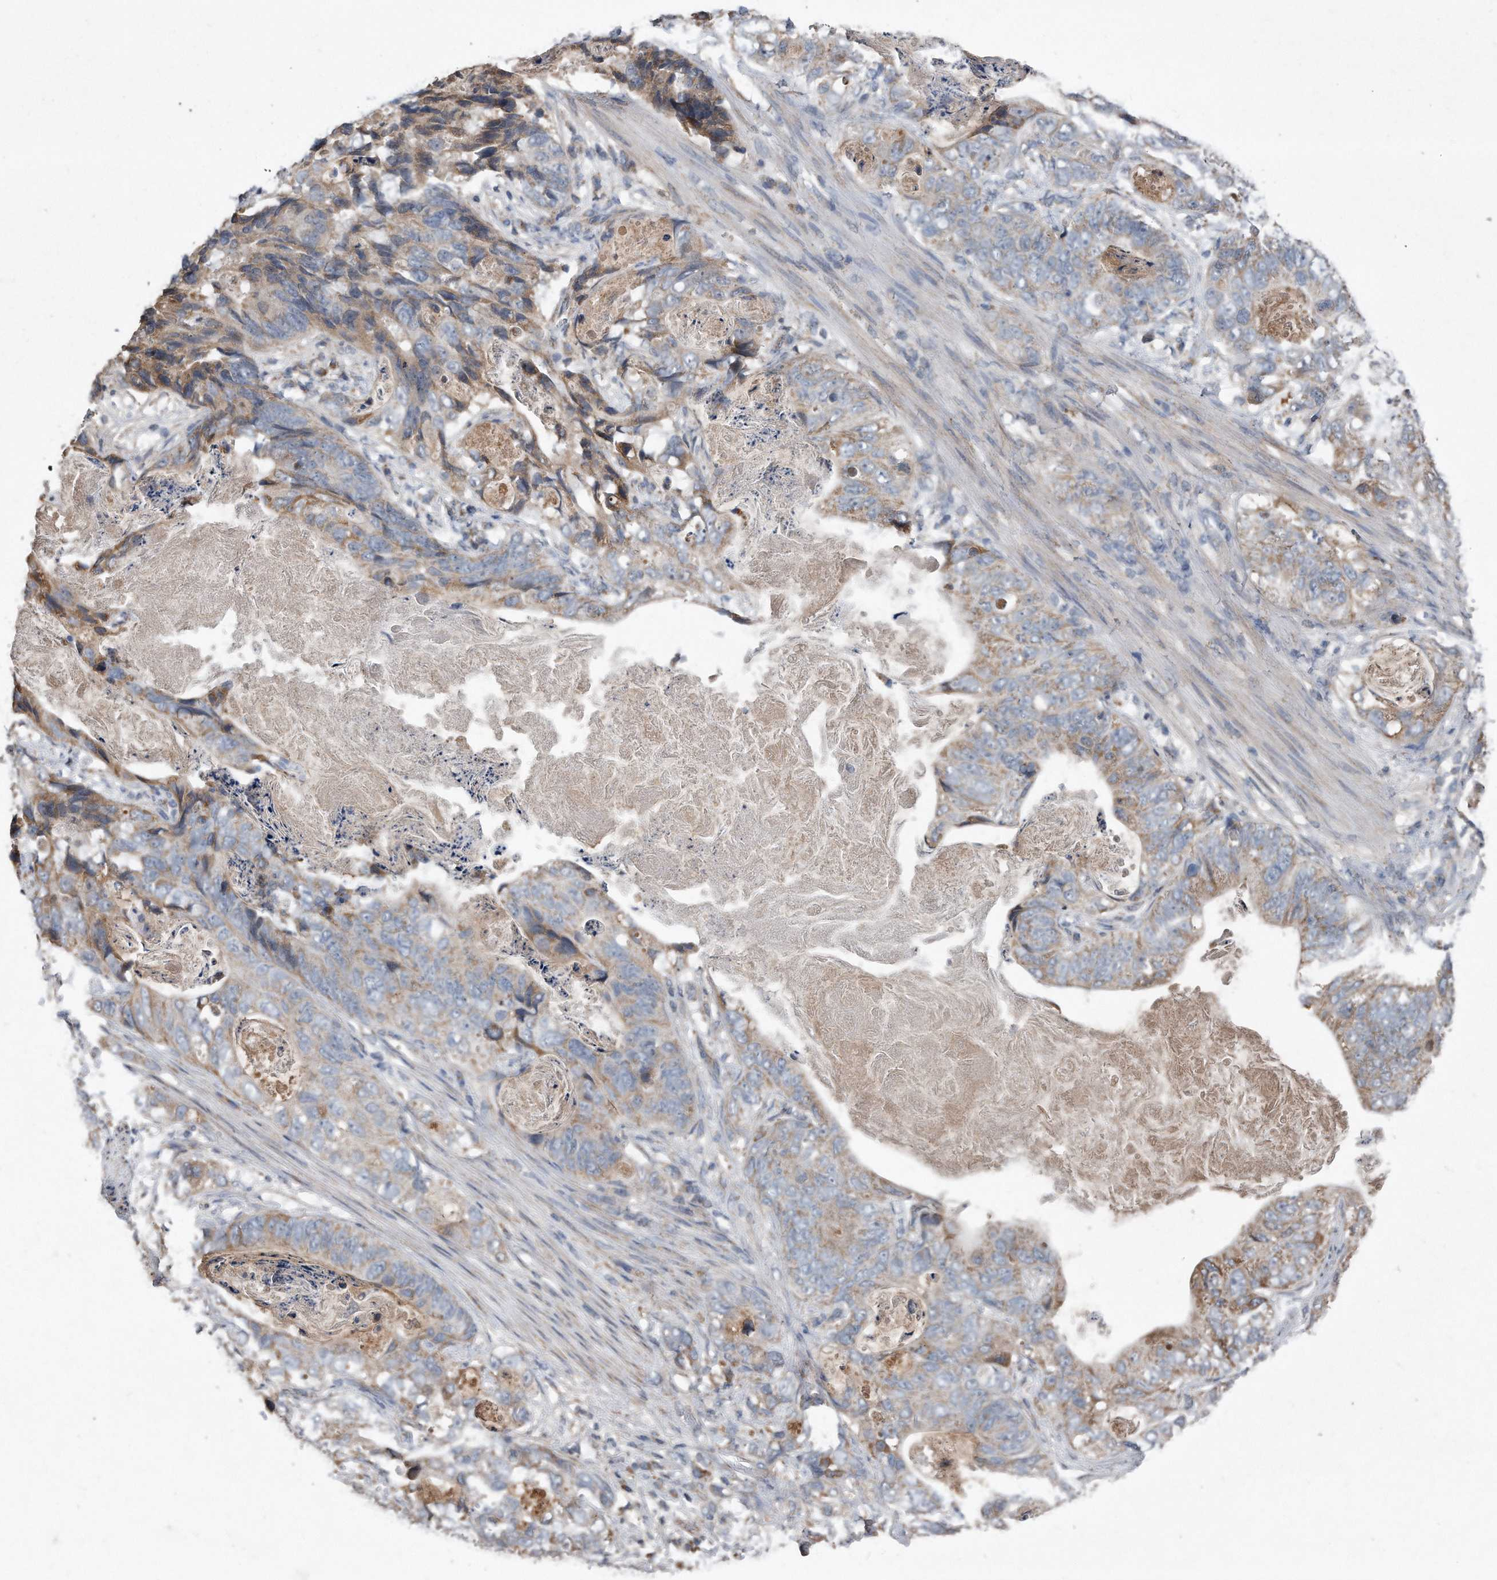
{"staining": {"intensity": "weak", "quantity": "25%-75%", "location": "cytoplasmic/membranous"}, "tissue": "stomach cancer", "cell_type": "Tumor cells", "image_type": "cancer", "snomed": [{"axis": "morphology", "description": "Normal tissue, NOS"}, {"axis": "morphology", "description": "Adenocarcinoma, NOS"}, {"axis": "topography", "description": "Stomach"}], "caption": "This photomicrograph shows immunohistochemistry (IHC) staining of stomach cancer, with low weak cytoplasmic/membranous positivity in approximately 25%-75% of tumor cells.", "gene": "SDHA", "patient": {"sex": "female", "age": 89}}